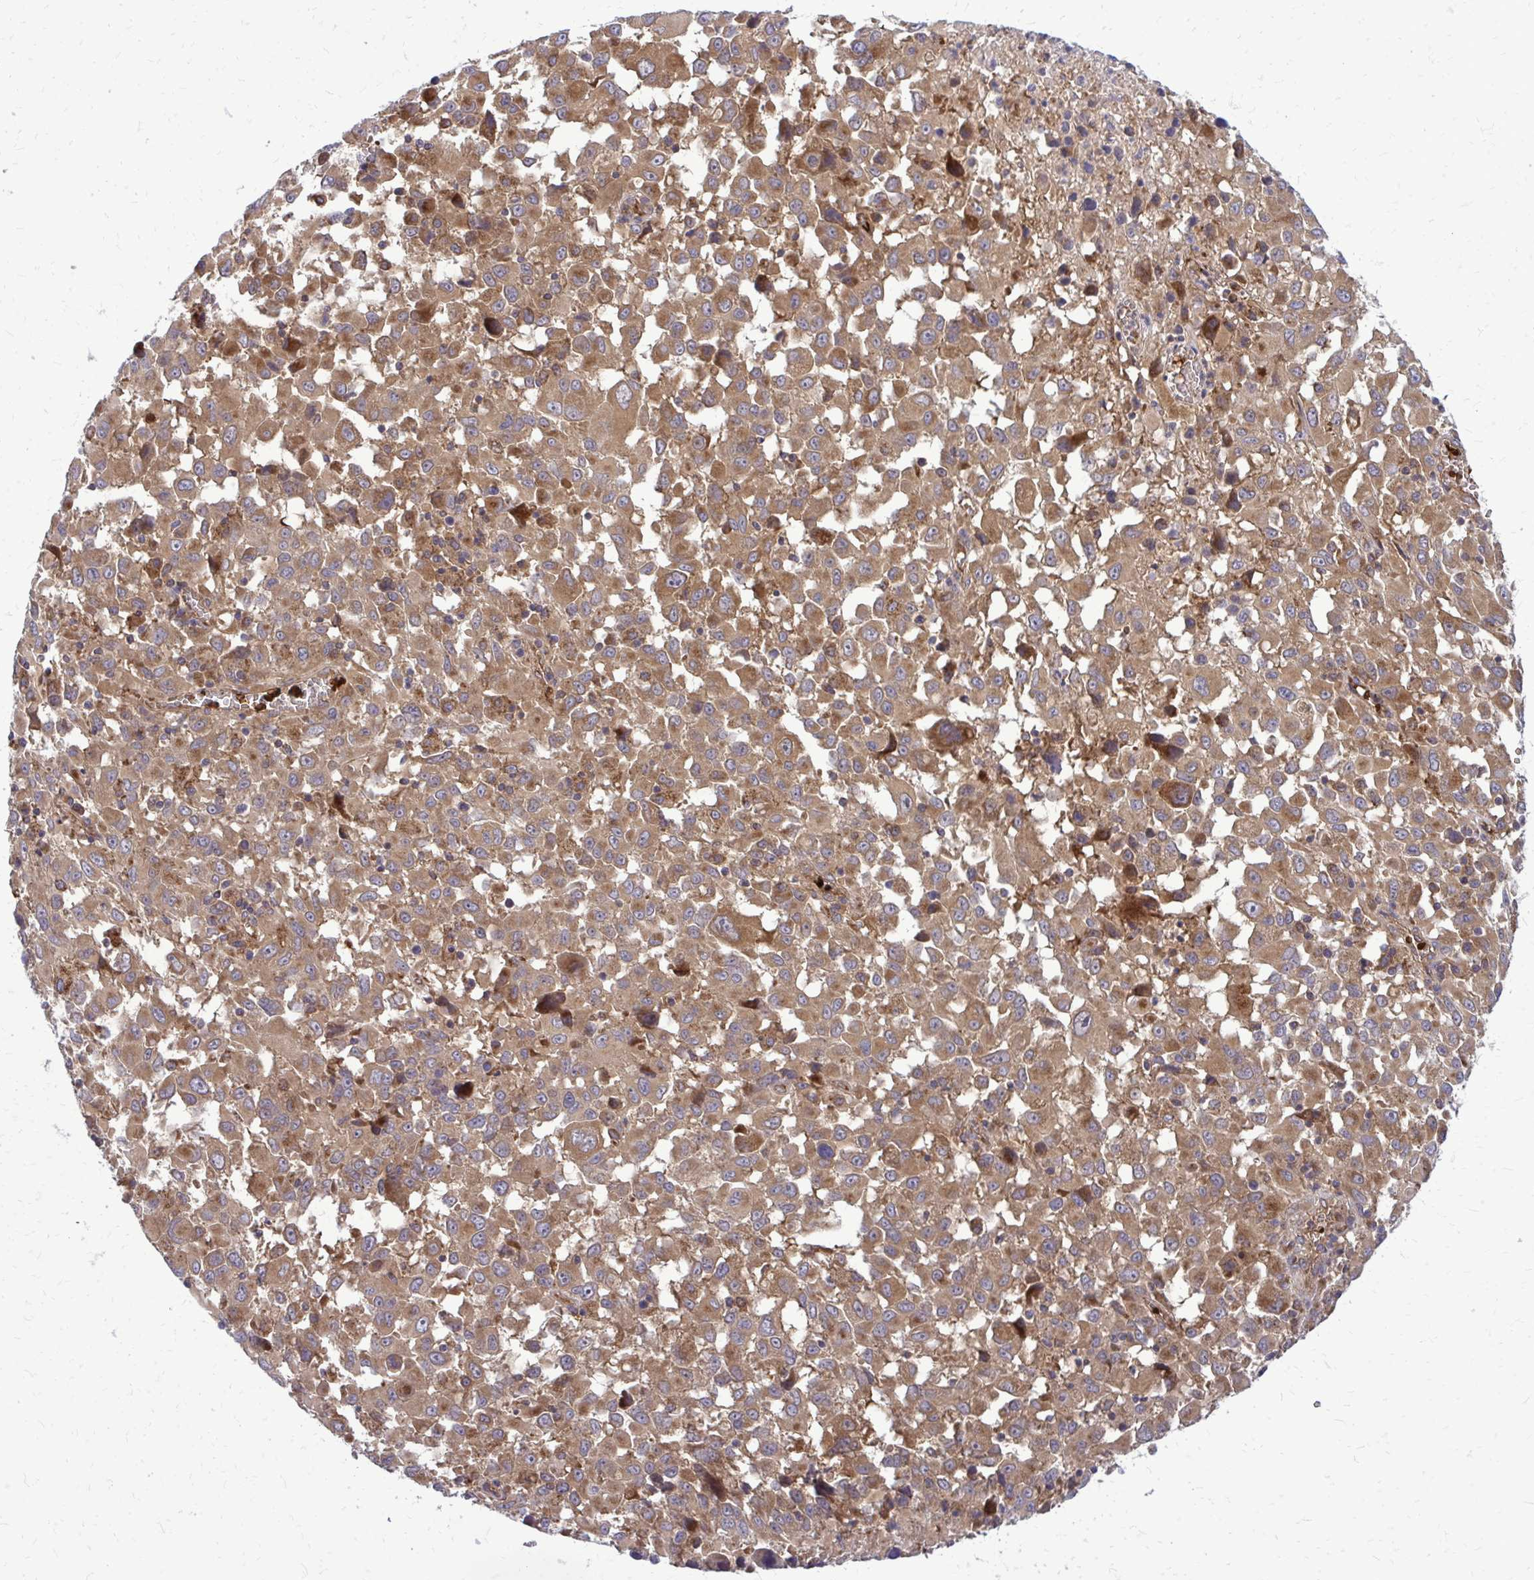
{"staining": {"intensity": "moderate", "quantity": ">75%", "location": "cytoplasmic/membranous"}, "tissue": "melanoma", "cell_type": "Tumor cells", "image_type": "cancer", "snomed": [{"axis": "morphology", "description": "Malignant melanoma, Metastatic site"}, {"axis": "topography", "description": "Soft tissue"}], "caption": "Immunohistochemistry (DAB (3,3'-diaminobenzidine)) staining of human malignant melanoma (metastatic site) displays moderate cytoplasmic/membranous protein expression in about >75% of tumor cells.", "gene": "PDK4", "patient": {"sex": "male", "age": 50}}